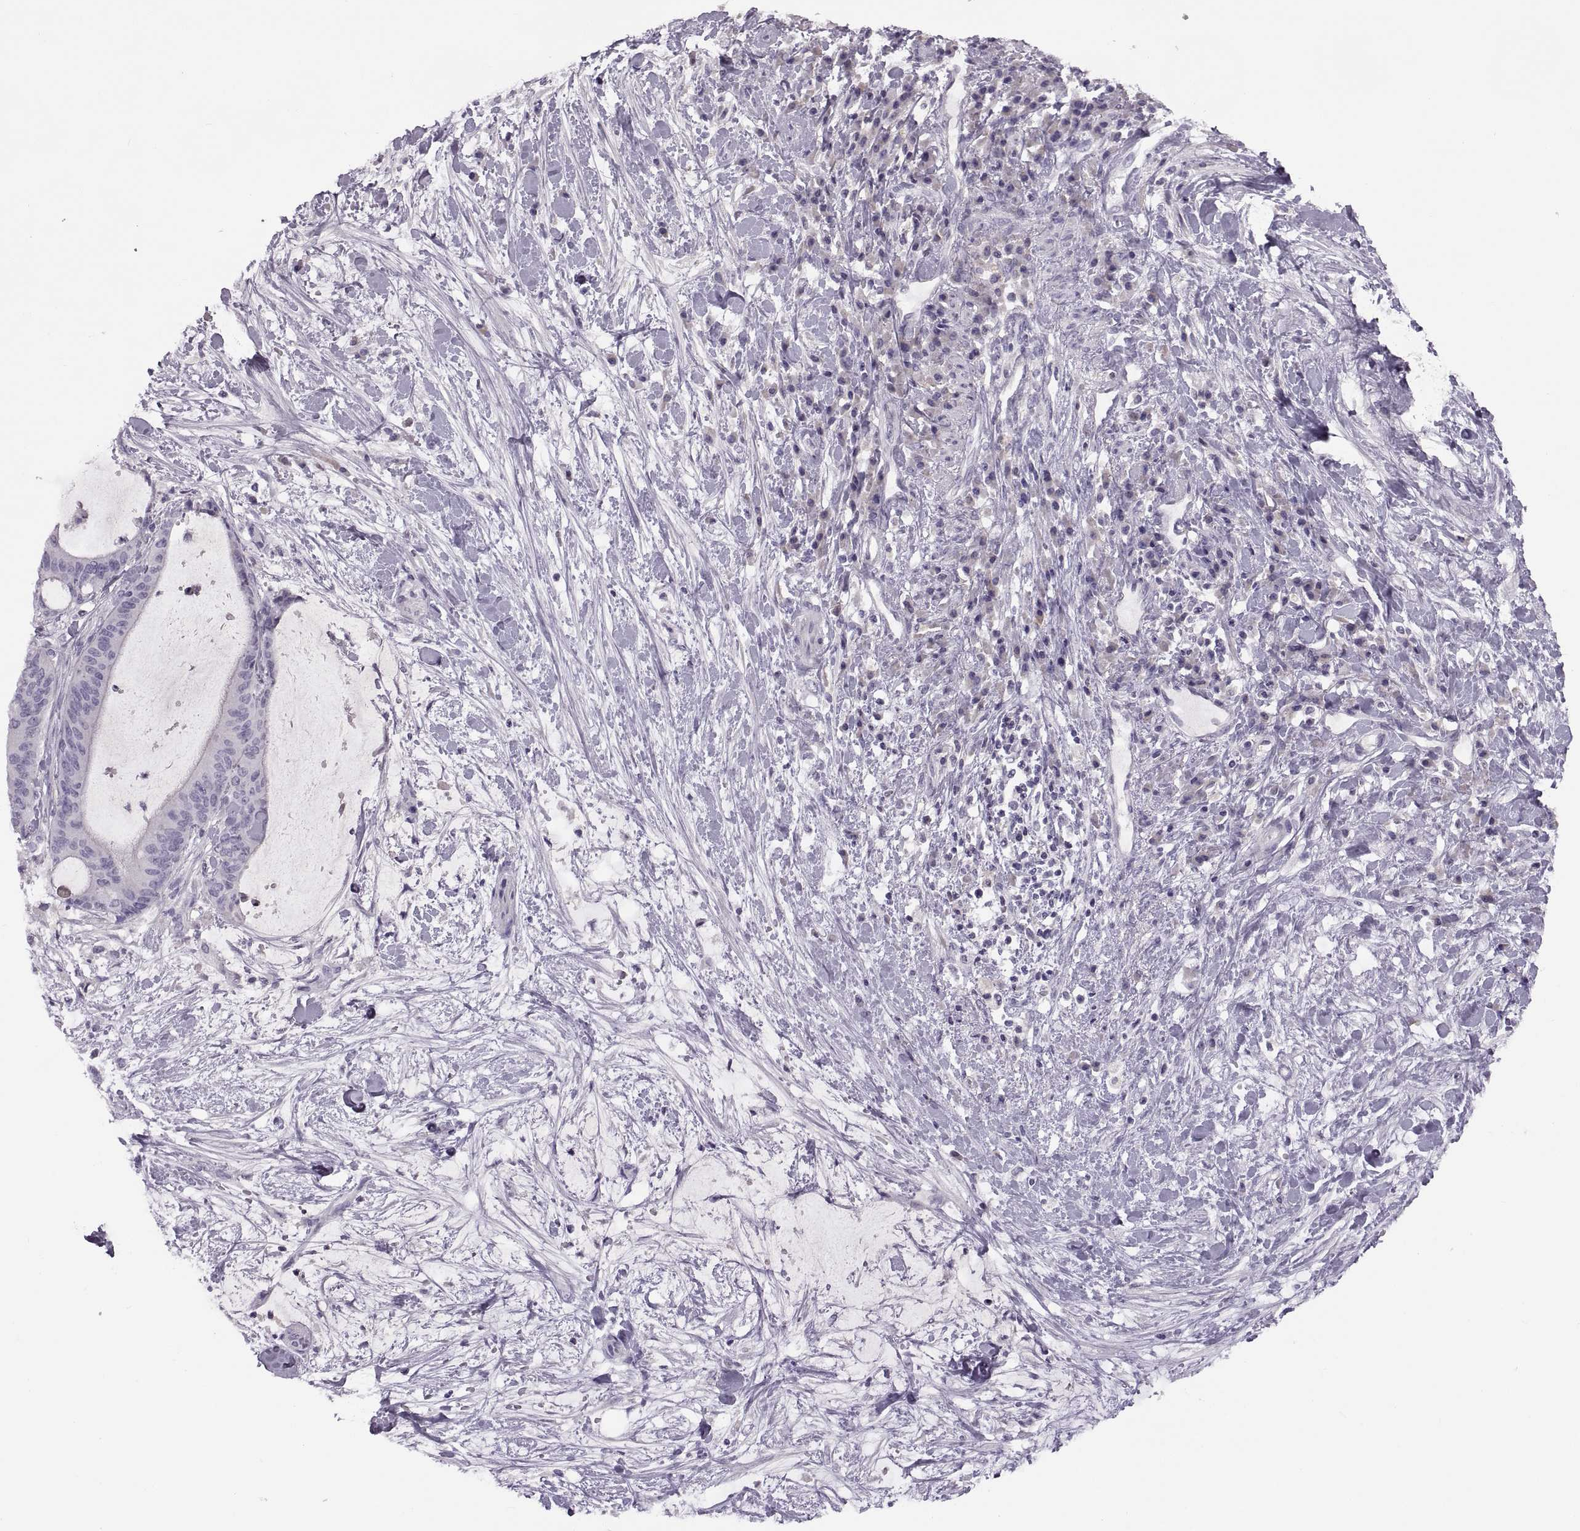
{"staining": {"intensity": "negative", "quantity": "none", "location": "none"}, "tissue": "liver cancer", "cell_type": "Tumor cells", "image_type": "cancer", "snomed": [{"axis": "morphology", "description": "Cholangiocarcinoma"}, {"axis": "topography", "description": "Liver"}], "caption": "Tumor cells show no significant protein positivity in liver cancer.", "gene": "RSPH6A", "patient": {"sex": "female", "age": 73}}